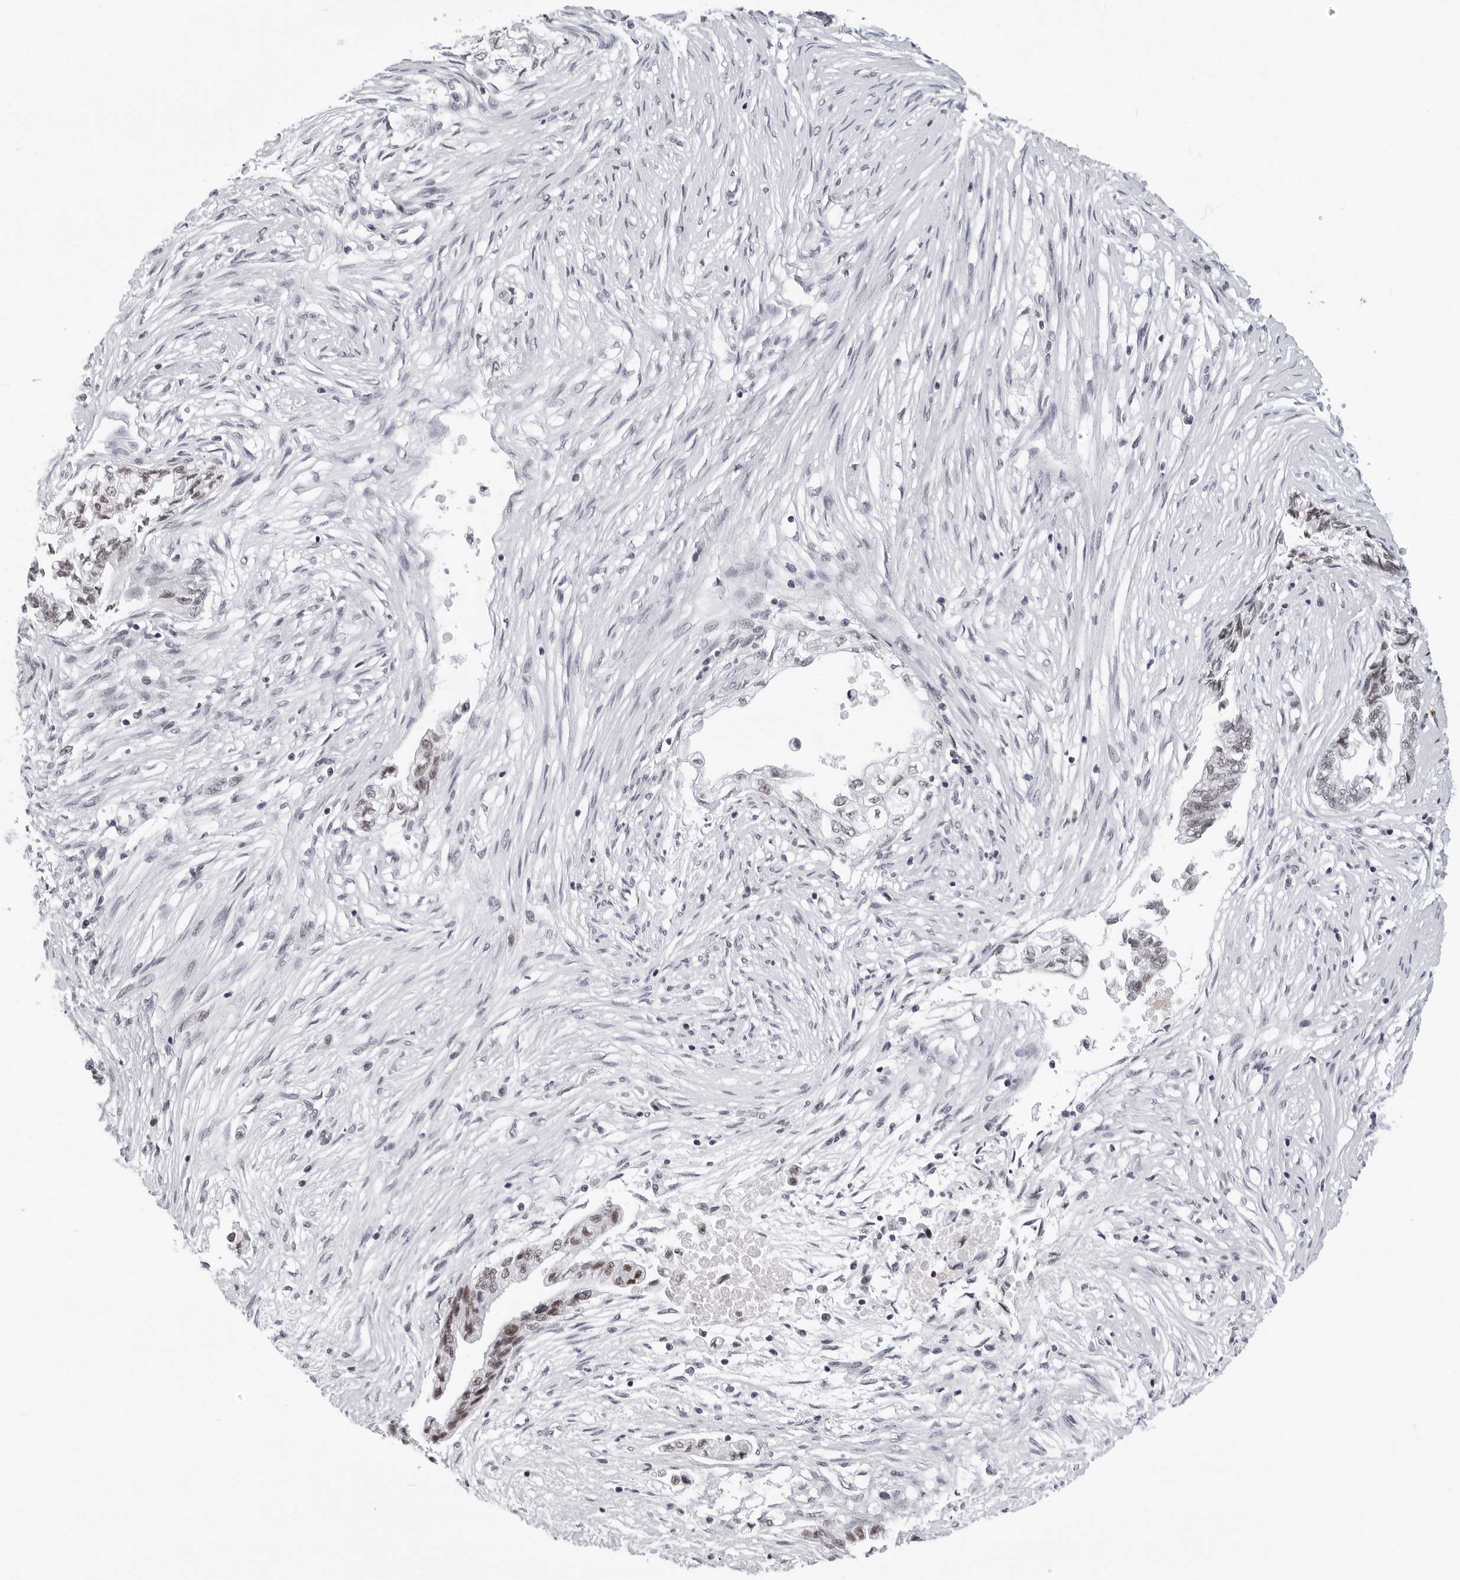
{"staining": {"intensity": "moderate", "quantity": "<25%", "location": "nuclear"}, "tissue": "pancreatic cancer", "cell_type": "Tumor cells", "image_type": "cancer", "snomed": [{"axis": "morphology", "description": "Adenocarcinoma, NOS"}, {"axis": "topography", "description": "Pancreas"}], "caption": "The photomicrograph shows a brown stain indicating the presence of a protein in the nuclear of tumor cells in pancreatic cancer. (Stains: DAB in brown, nuclei in blue, Microscopy: brightfield microscopy at high magnification).", "gene": "SF3B4", "patient": {"sex": "male", "age": 72}}